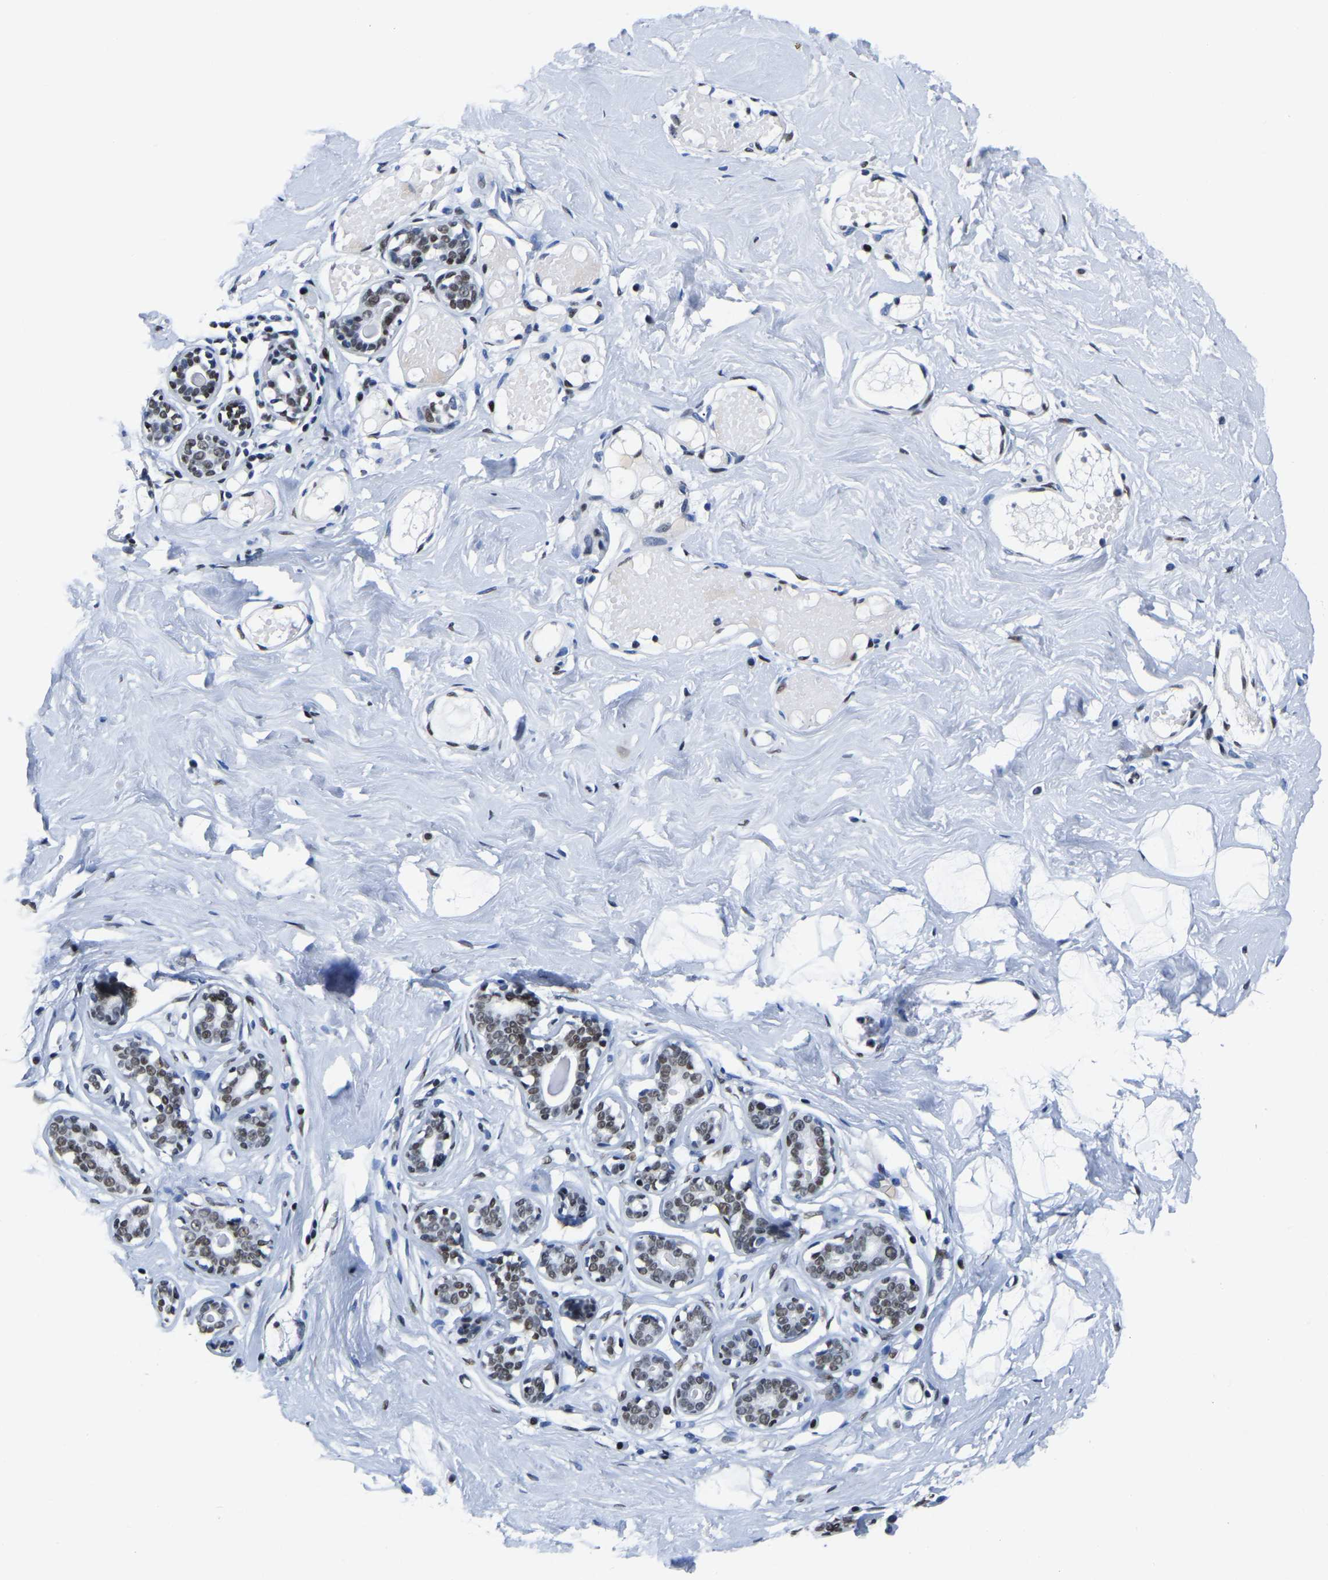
{"staining": {"intensity": "moderate", "quantity": "25%-75%", "location": "nuclear"}, "tissue": "breast", "cell_type": "Adipocytes", "image_type": "normal", "snomed": [{"axis": "morphology", "description": "Normal tissue, NOS"}, {"axis": "topography", "description": "Breast"}], "caption": "A high-resolution image shows IHC staining of benign breast, which exhibits moderate nuclear staining in approximately 25%-75% of adipocytes.", "gene": "UBA1", "patient": {"sex": "female", "age": 23}}